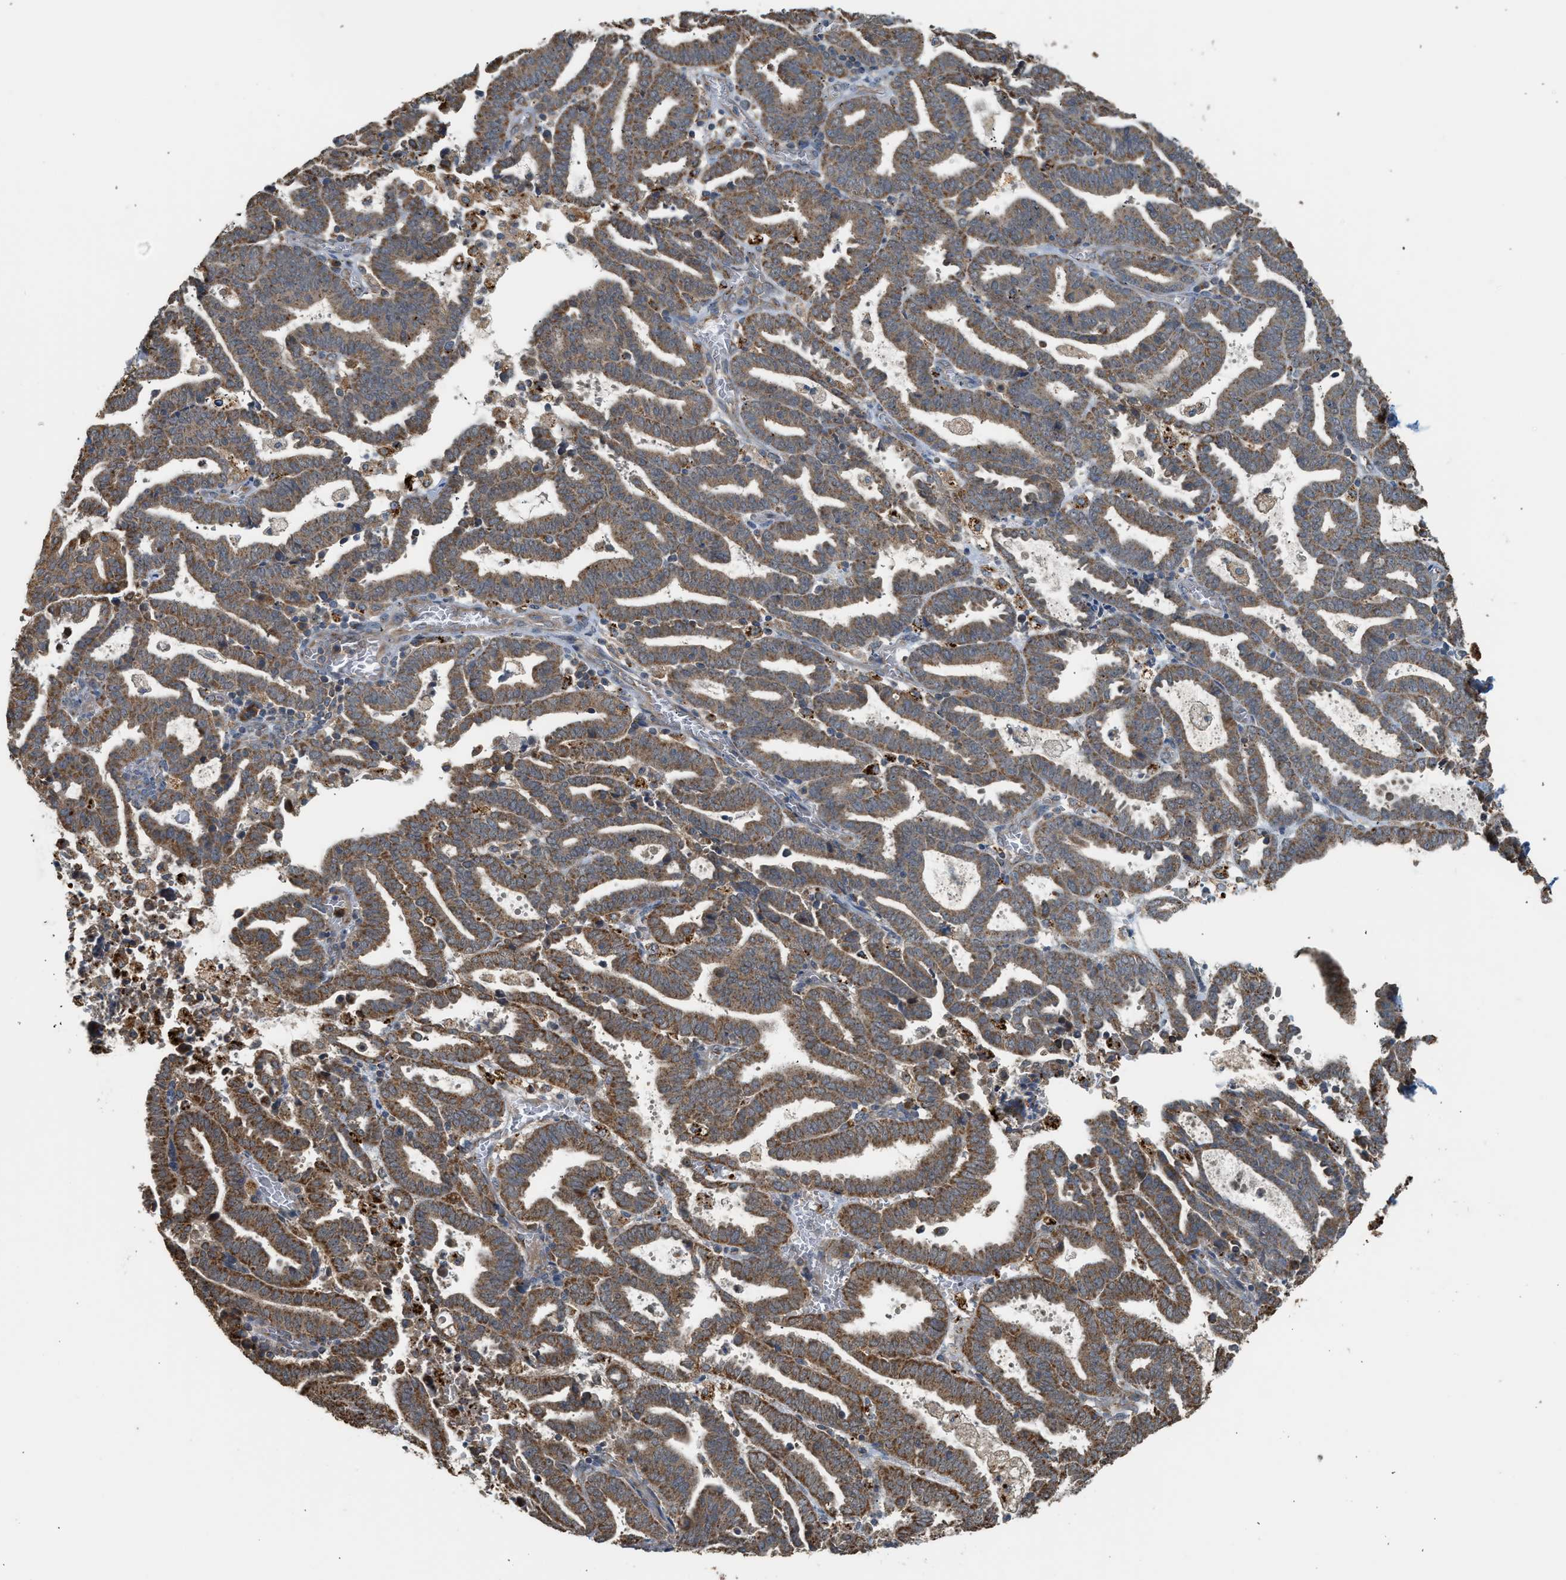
{"staining": {"intensity": "strong", "quantity": ">75%", "location": "cytoplasmic/membranous"}, "tissue": "endometrial cancer", "cell_type": "Tumor cells", "image_type": "cancer", "snomed": [{"axis": "morphology", "description": "Adenocarcinoma, NOS"}, {"axis": "topography", "description": "Uterus"}], "caption": "The micrograph reveals immunohistochemical staining of endometrial cancer. There is strong cytoplasmic/membranous expression is seen in approximately >75% of tumor cells.", "gene": "STARD3", "patient": {"sex": "female", "age": 83}}